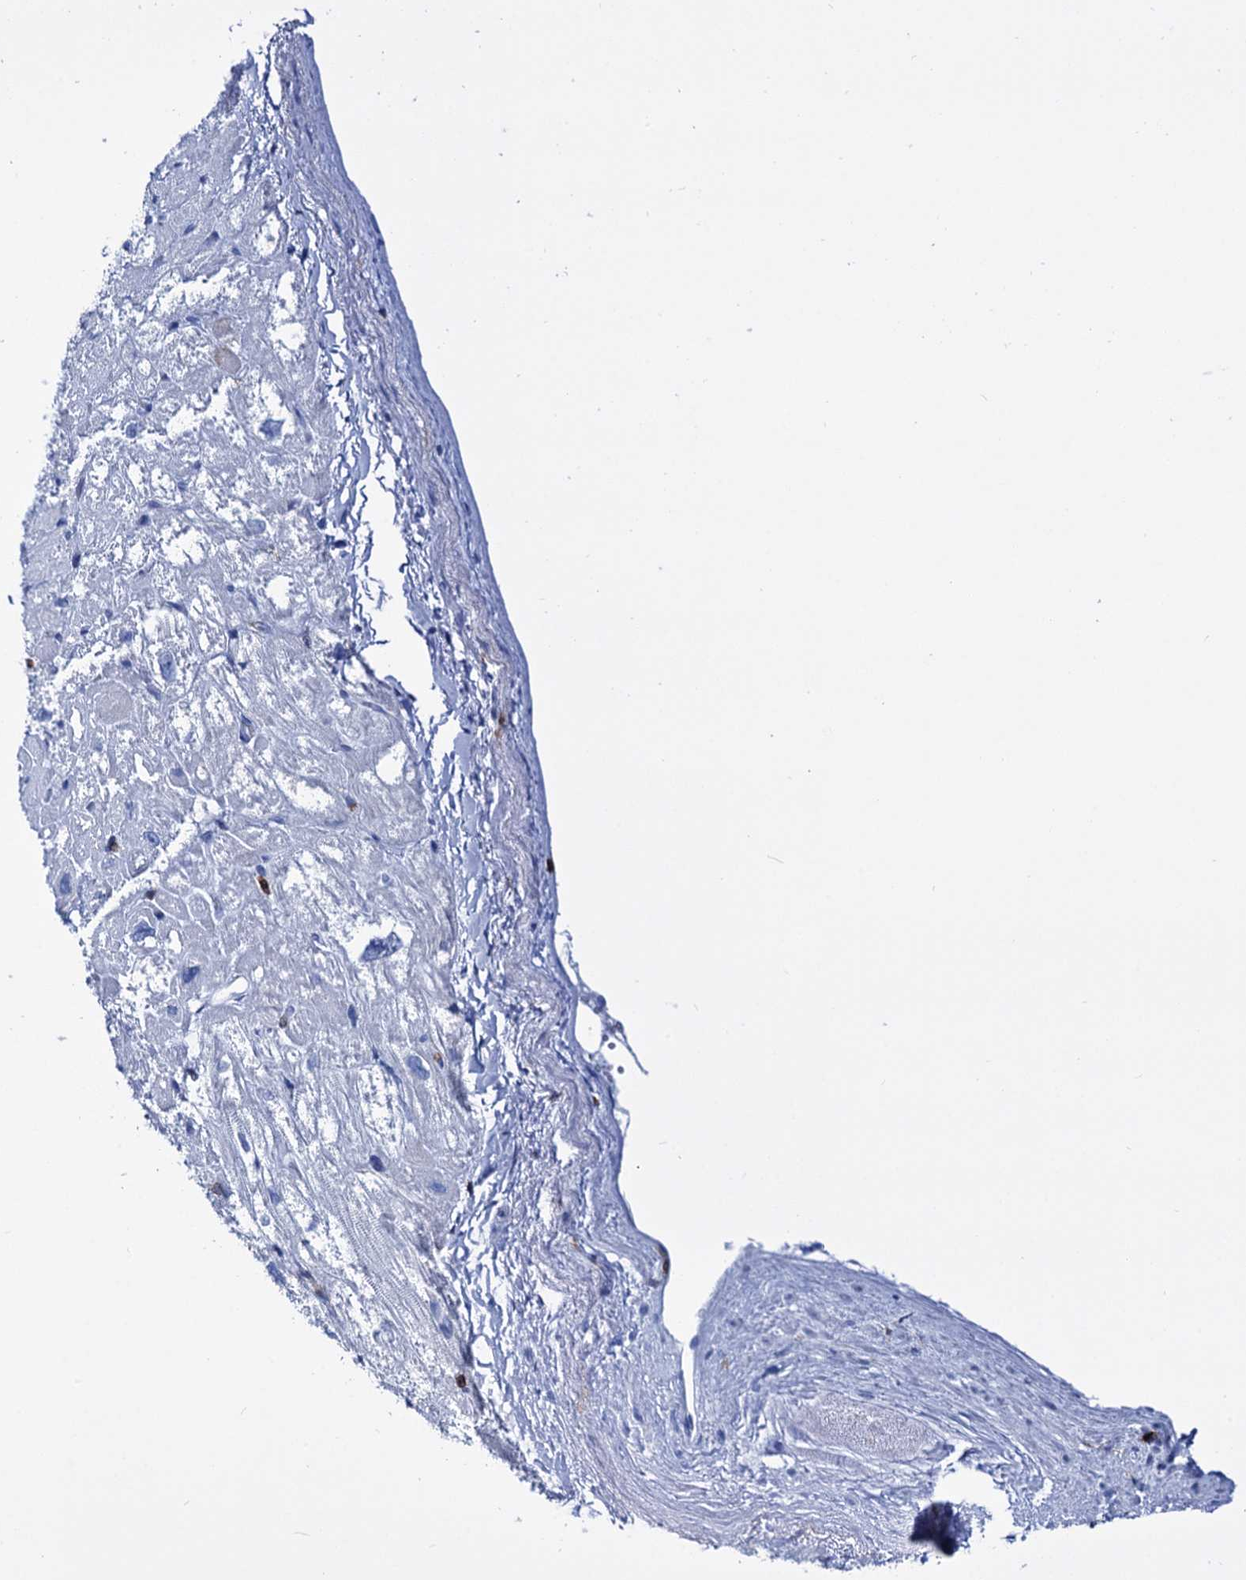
{"staining": {"intensity": "negative", "quantity": "none", "location": "none"}, "tissue": "heart muscle", "cell_type": "Cardiomyocytes", "image_type": "normal", "snomed": [{"axis": "morphology", "description": "Normal tissue, NOS"}, {"axis": "topography", "description": "Heart"}], "caption": "Cardiomyocytes show no significant staining in unremarkable heart muscle. (DAB (3,3'-diaminobenzidine) immunohistochemistry (IHC), high magnification).", "gene": "DEF6", "patient": {"sex": "male", "age": 50}}